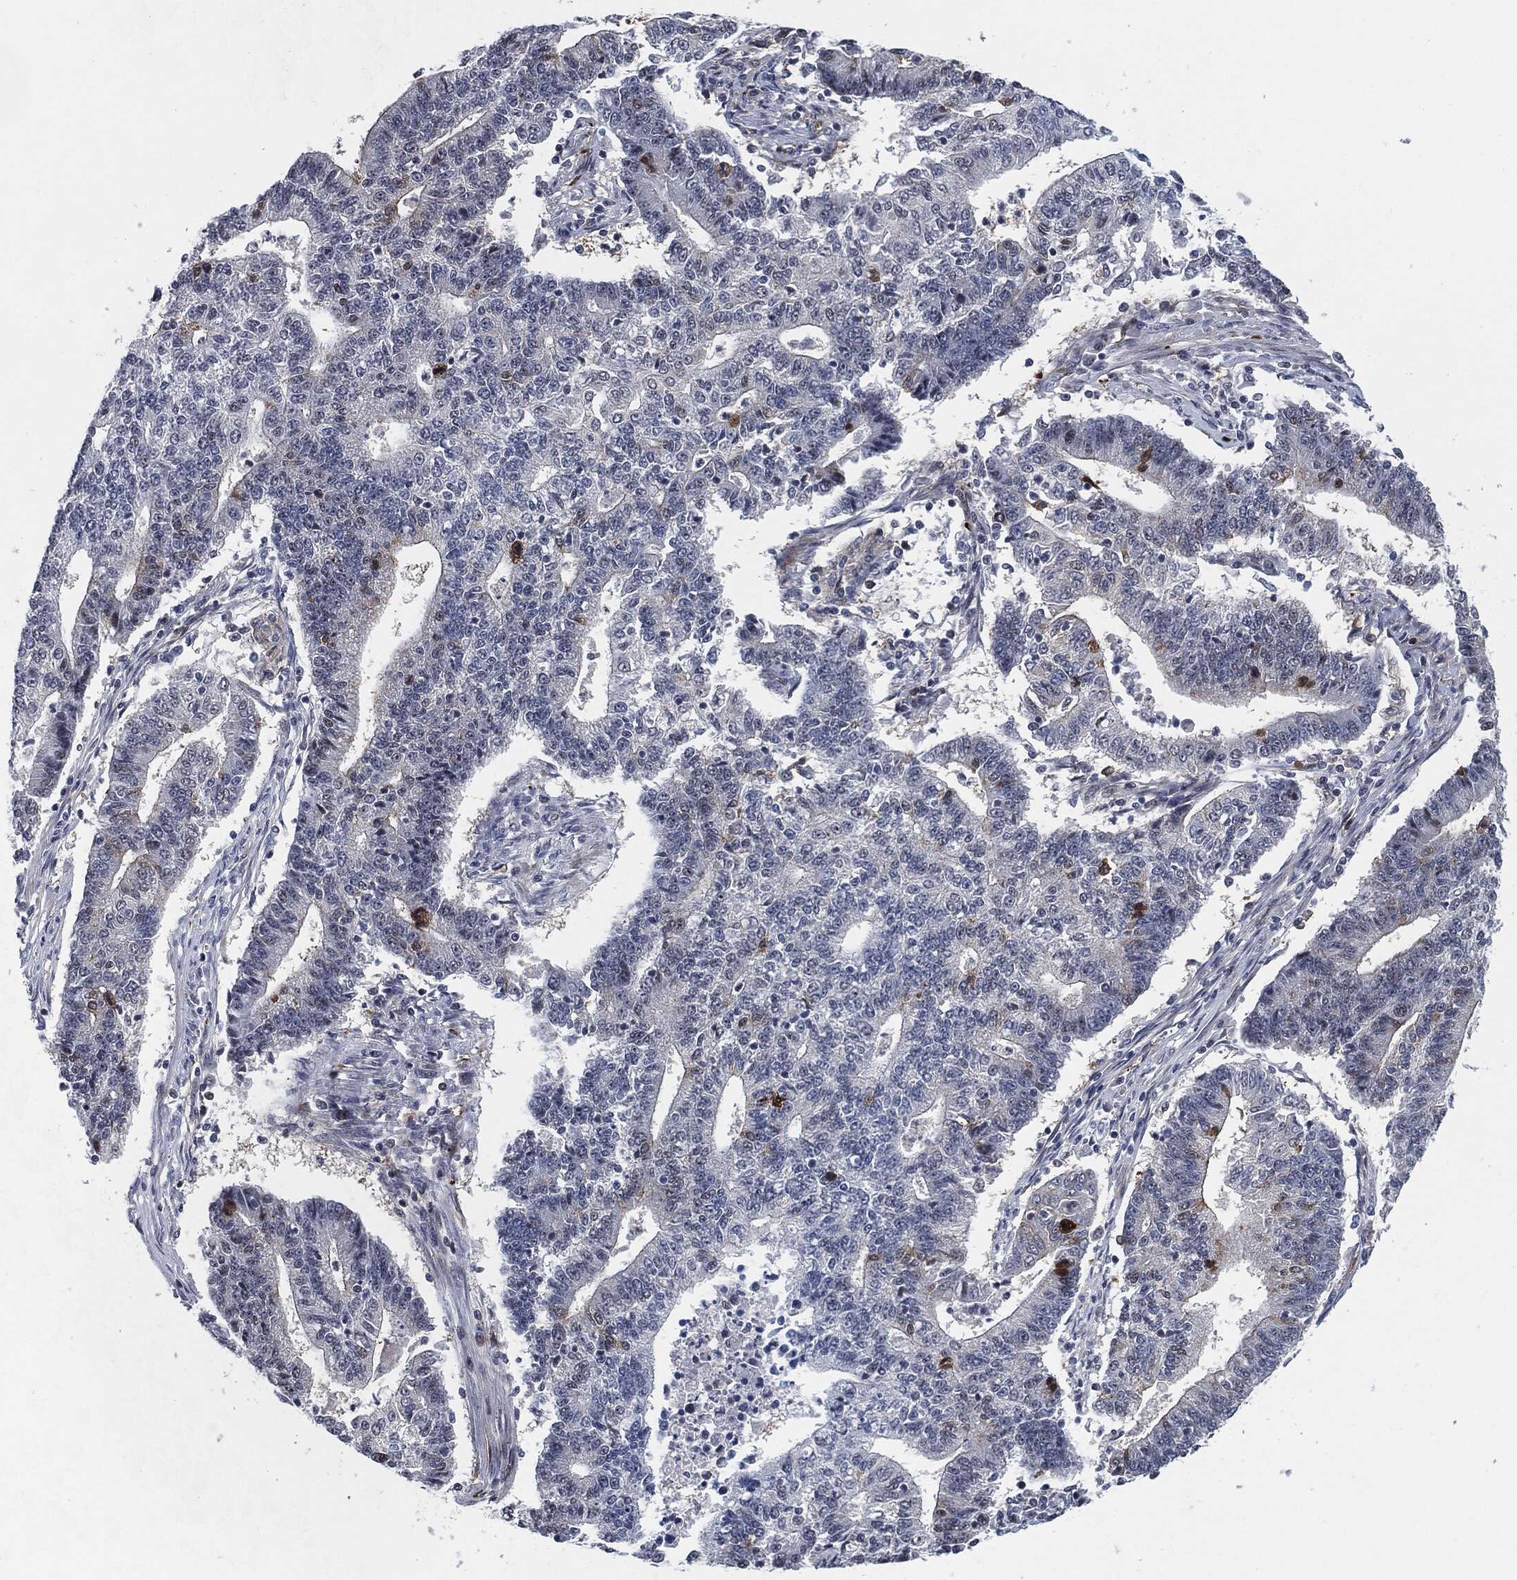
{"staining": {"intensity": "negative", "quantity": "none", "location": "none"}, "tissue": "endometrial cancer", "cell_type": "Tumor cells", "image_type": "cancer", "snomed": [{"axis": "morphology", "description": "Adenocarcinoma, NOS"}, {"axis": "topography", "description": "Uterus"}, {"axis": "topography", "description": "Endometrium"}], "caption": "IHC of endometrial cancer demonstrates no expression in tumor cells. (Immunohistochemistry, brightfield microscopy, high magnification).", "gene": "AKT2", "patient": {"sex": "female", "age": 54}}